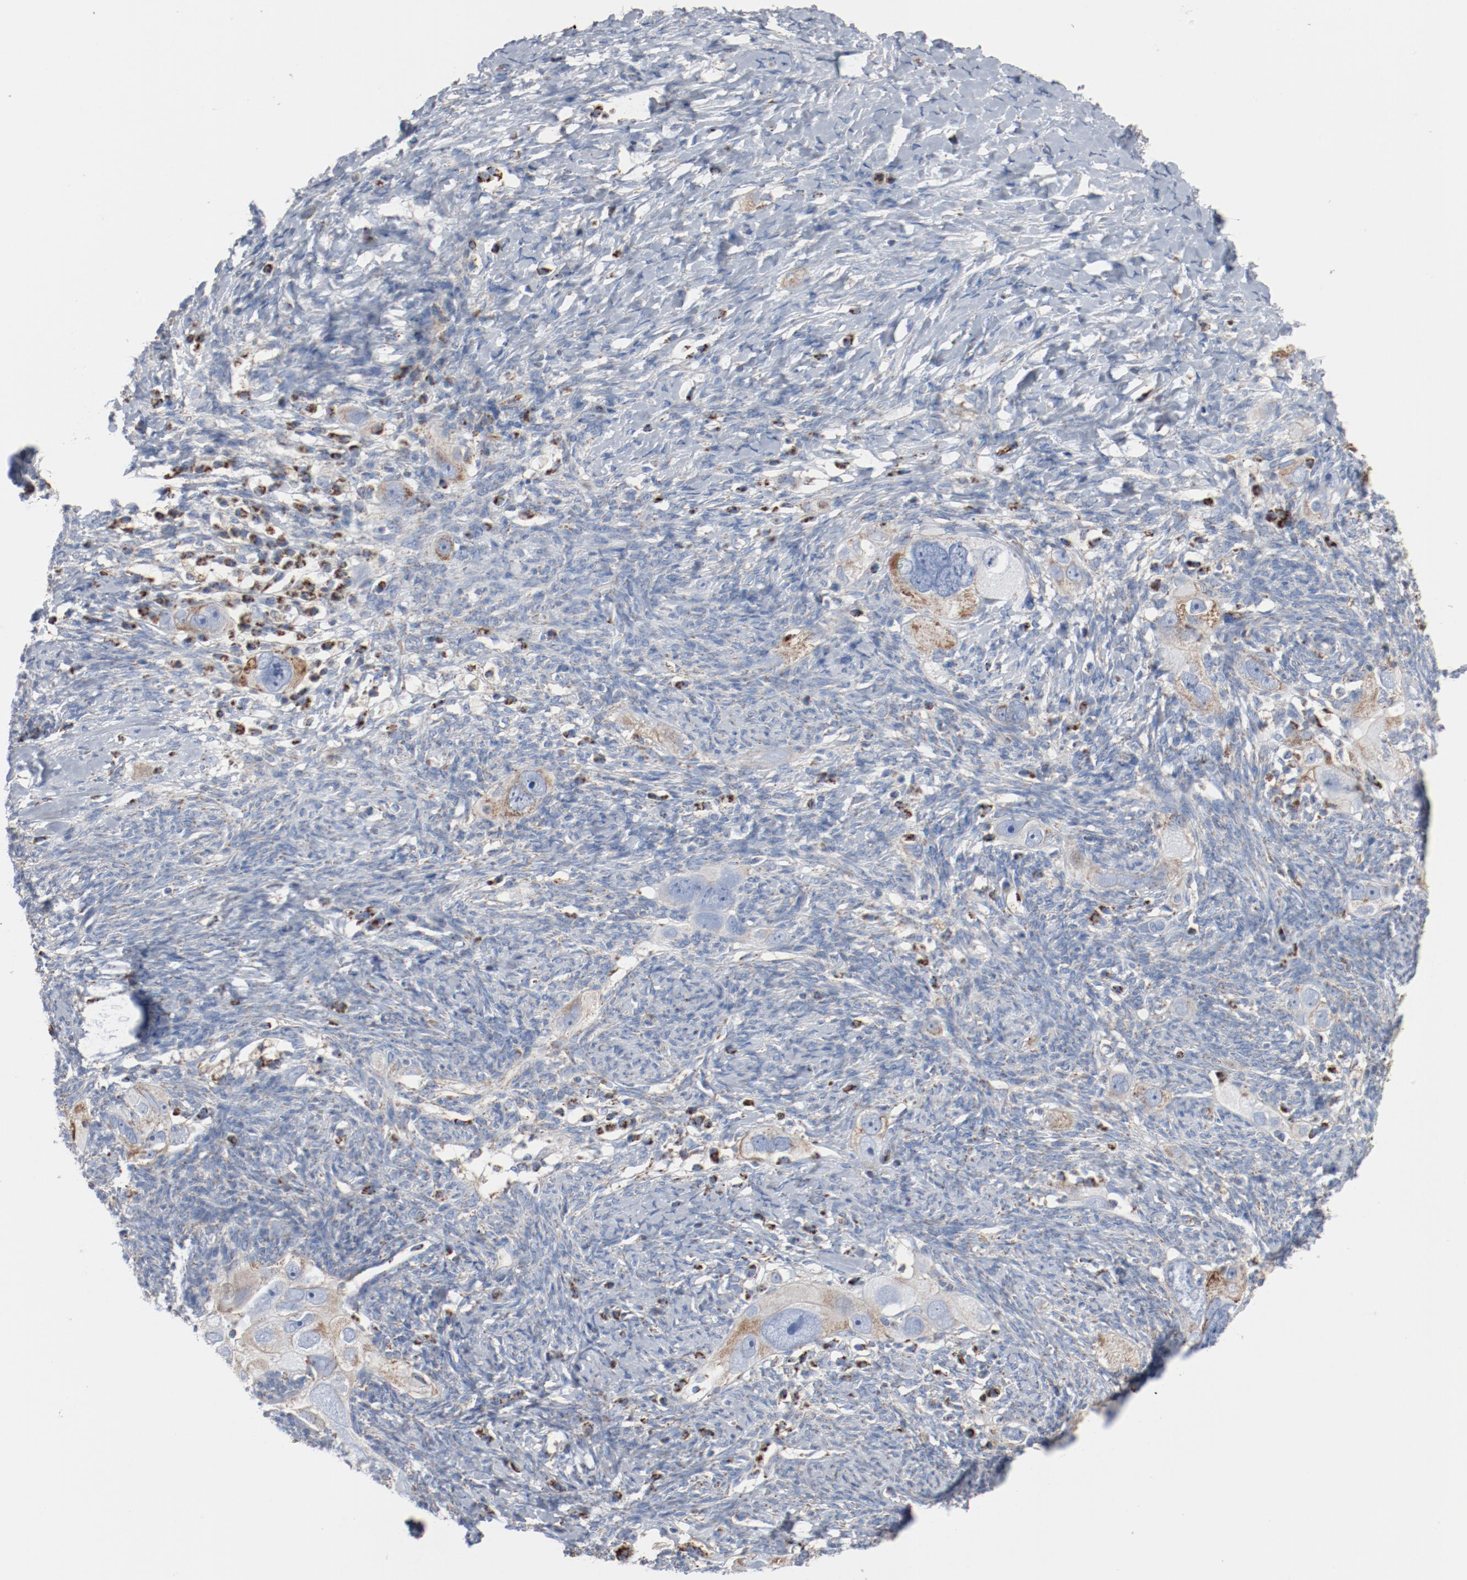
{"staining": {"intensity": "moderate", "quantity": ">75%", "location": "cytoplasmic/membranous"}, "tissue": "ovarian cancer", "cell_type": "Tumor cells", "image_type": "cancer", "snomed": [{"axis": "morphology", "description": "Normal tissue, NOS"}, {"axis": "morphology", "description": "Cystadenocarcinoma, serous, NOS"}, {"axis": "topography", "description": "Ovary"}], "caption": "Brown immunohistochemical staining in human ovarian cancer (serous cystadenocarcinoma) exhibits moderate cytoplasmic/membranous staining in approximately >75% of tumor cells.", "gene": "NDUFB8", "patient": {"sex": "female", "age": 62}}